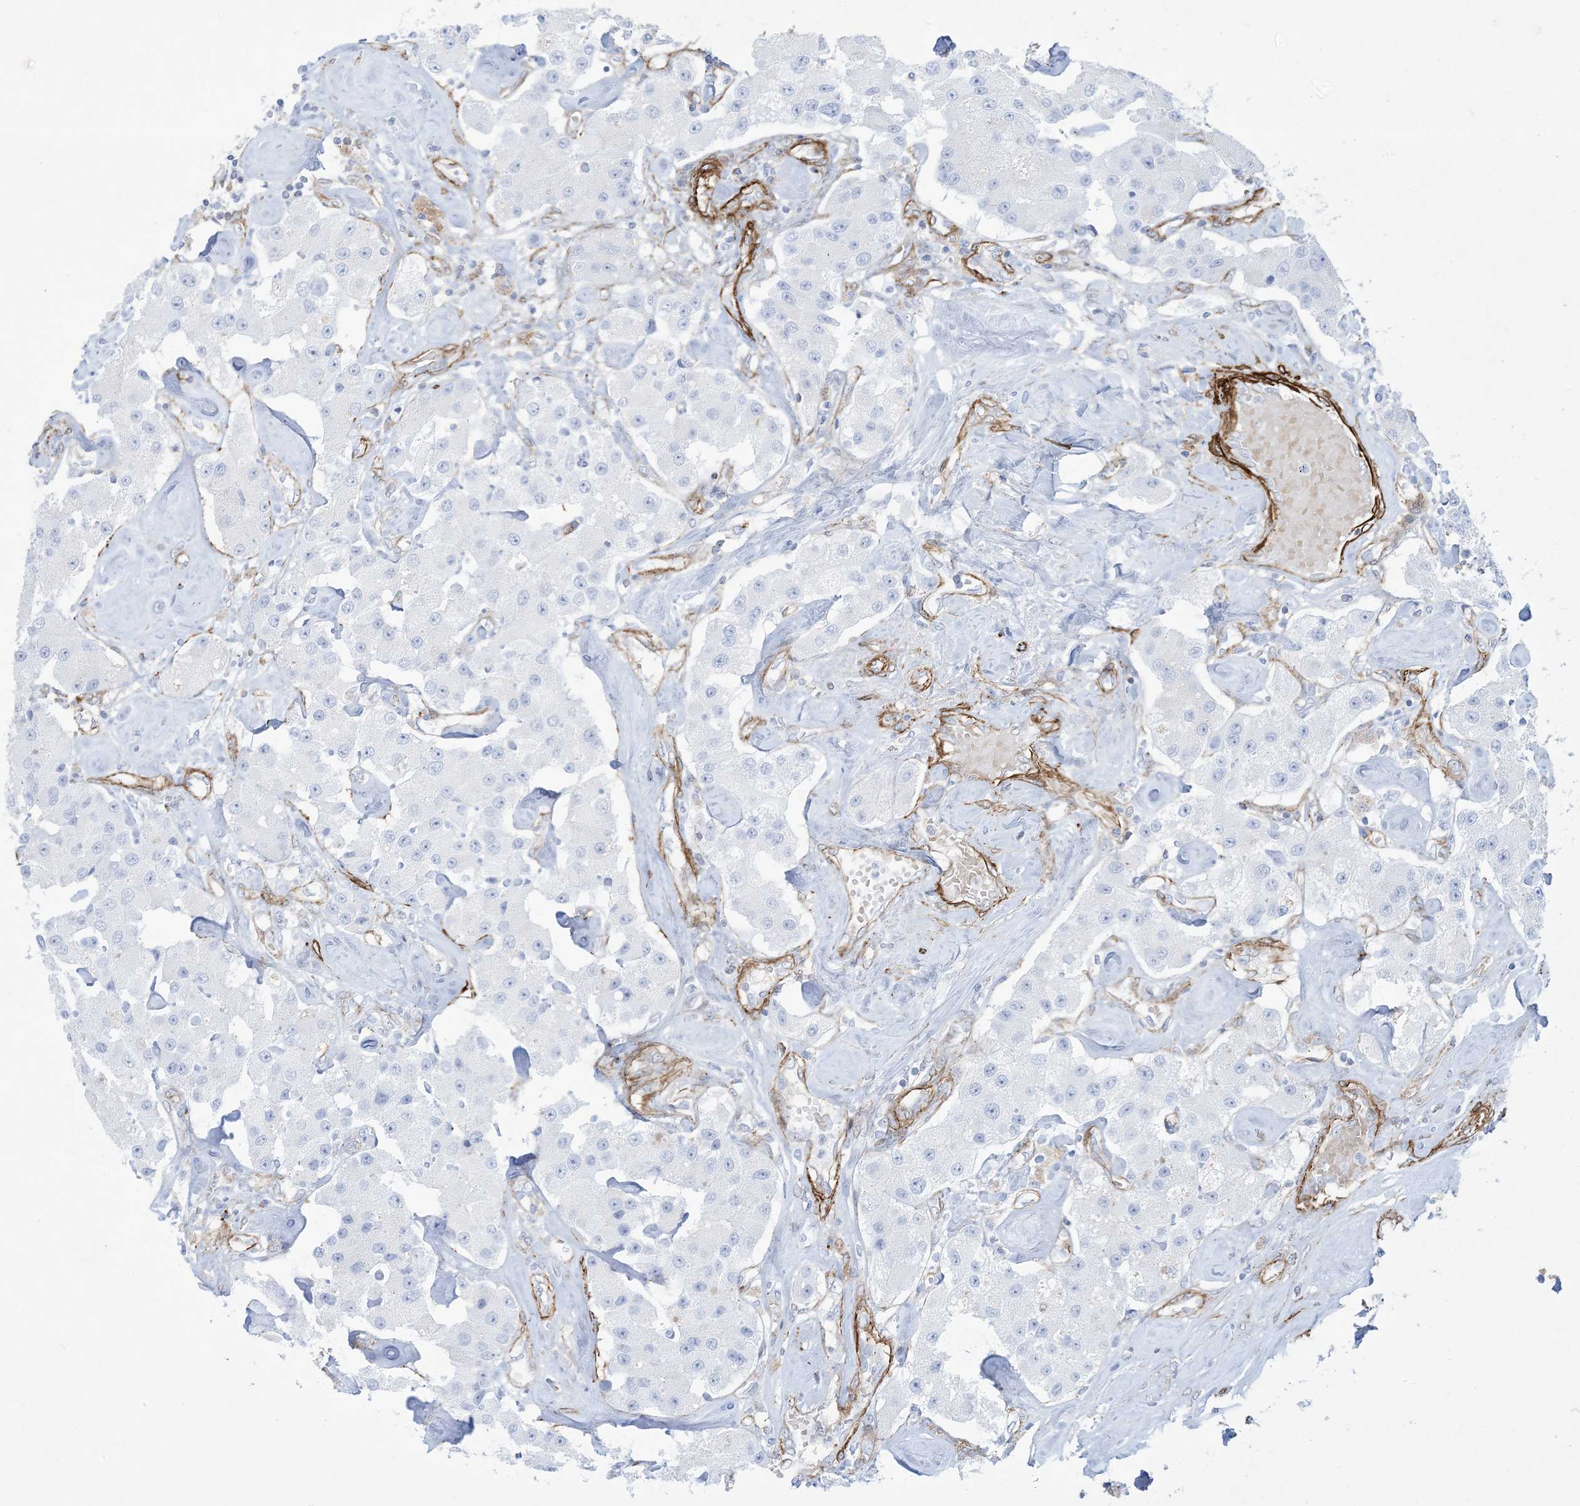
{"staining": {"intensity": "negative", "quantity": "none", "location": "none"}, "tissue": "carcinoid", "cell_type": "Tumor cells", "image_type": "cancer", "snomed": [{"axis": "morphology", "description": "Carcinoid, malignant, NOS"}, {"axis": "topography", "description": "Pancreas"}], "caption": "Image shows no protein positivity in tumor cells of malignant carcinoid tissue. Nuclei are stained in blue.", "gene": "B3GNT7", "patient": {"sex": "male", "age": 41}}